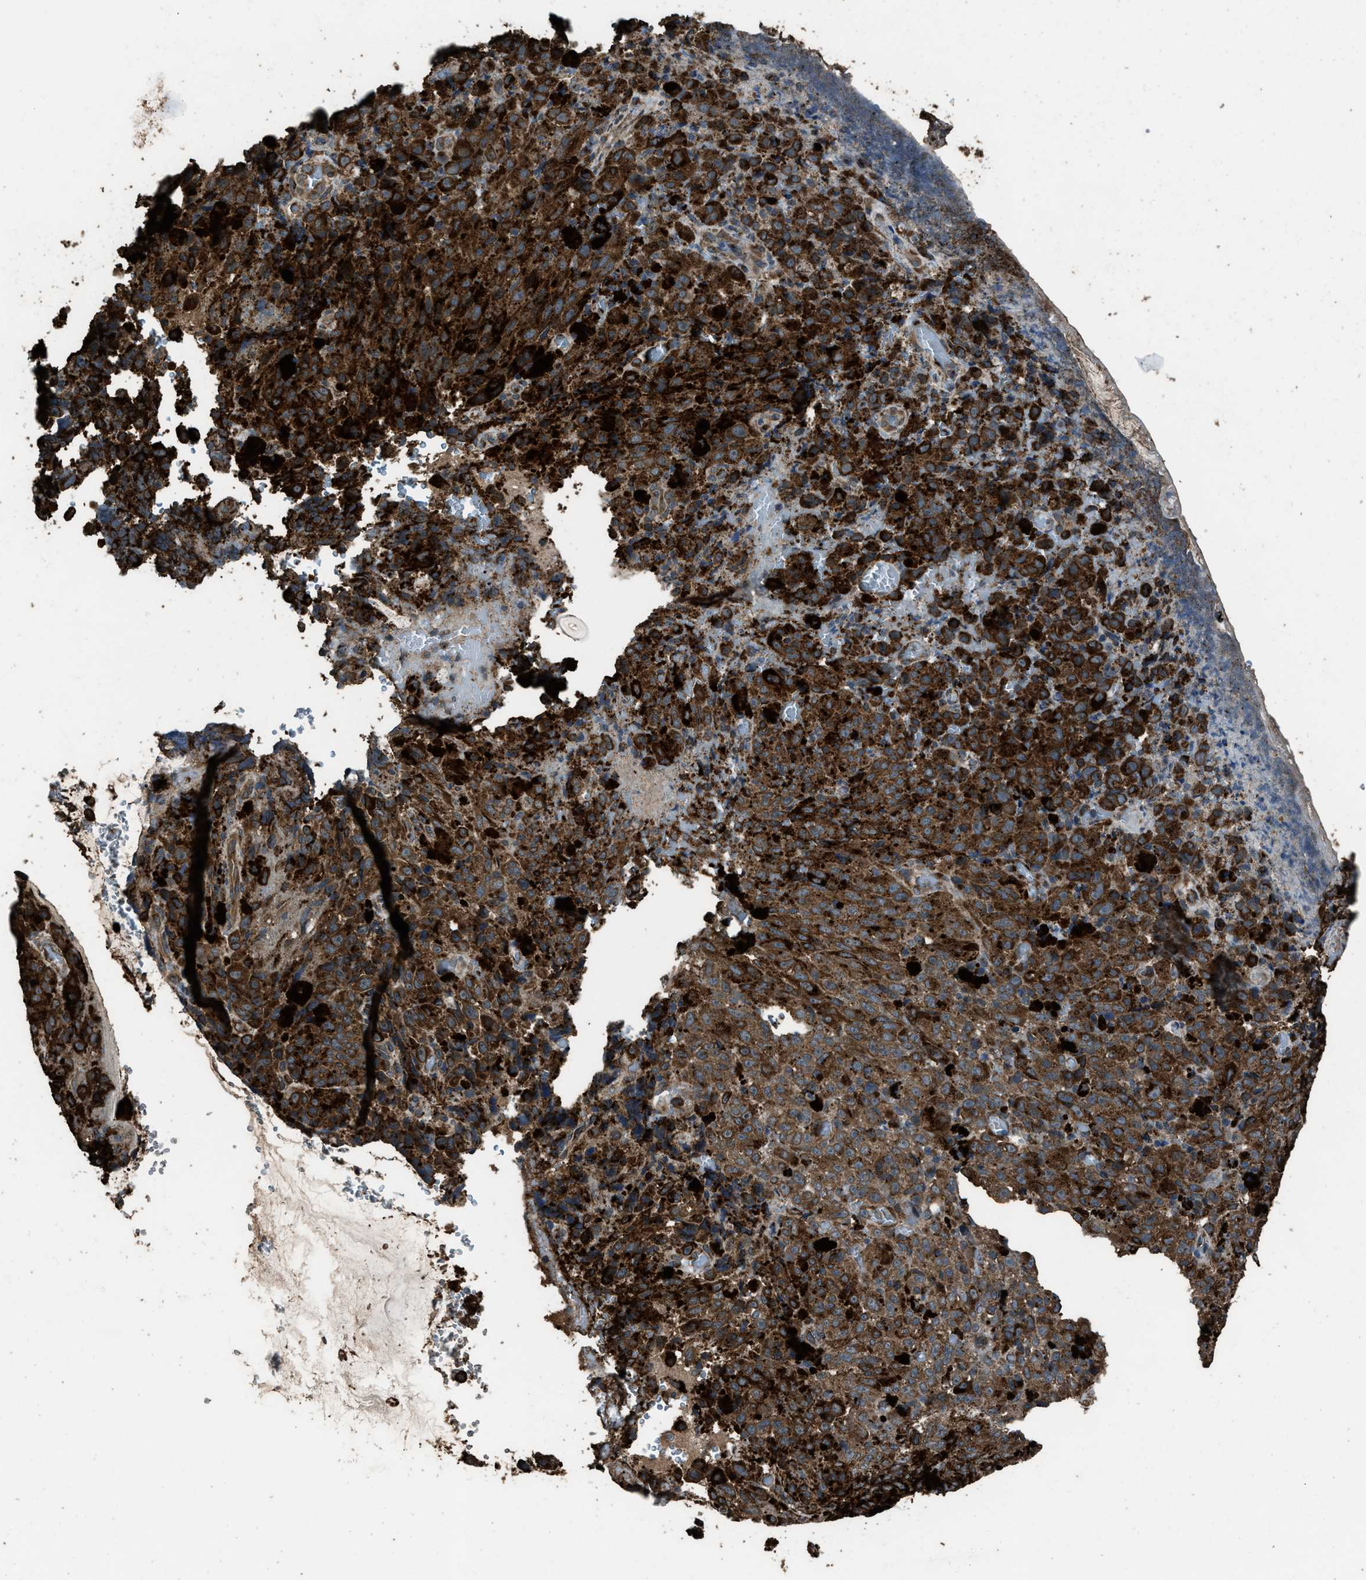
{"staining": {"intensity": "strong", "quantity": ">75%", "location": "cytoplasmic/membranous"}, "tissue": "melanoma", "cell_type": "Tumor cells", "image_type": "cancer", "snomed": [{"axis": "morphology", "description": "Malignant melanoma, NOS"}, {"axis": "topography", "description": "Rectum"}], "caption": "Human melanoma stained for a protein (brown) demonstrates strong cytoplasmic/membranous positive staining in approximately >75% of tumor cells.", "gene": "SLC38A10", "patient": {"sex": "female", "age": 81}}